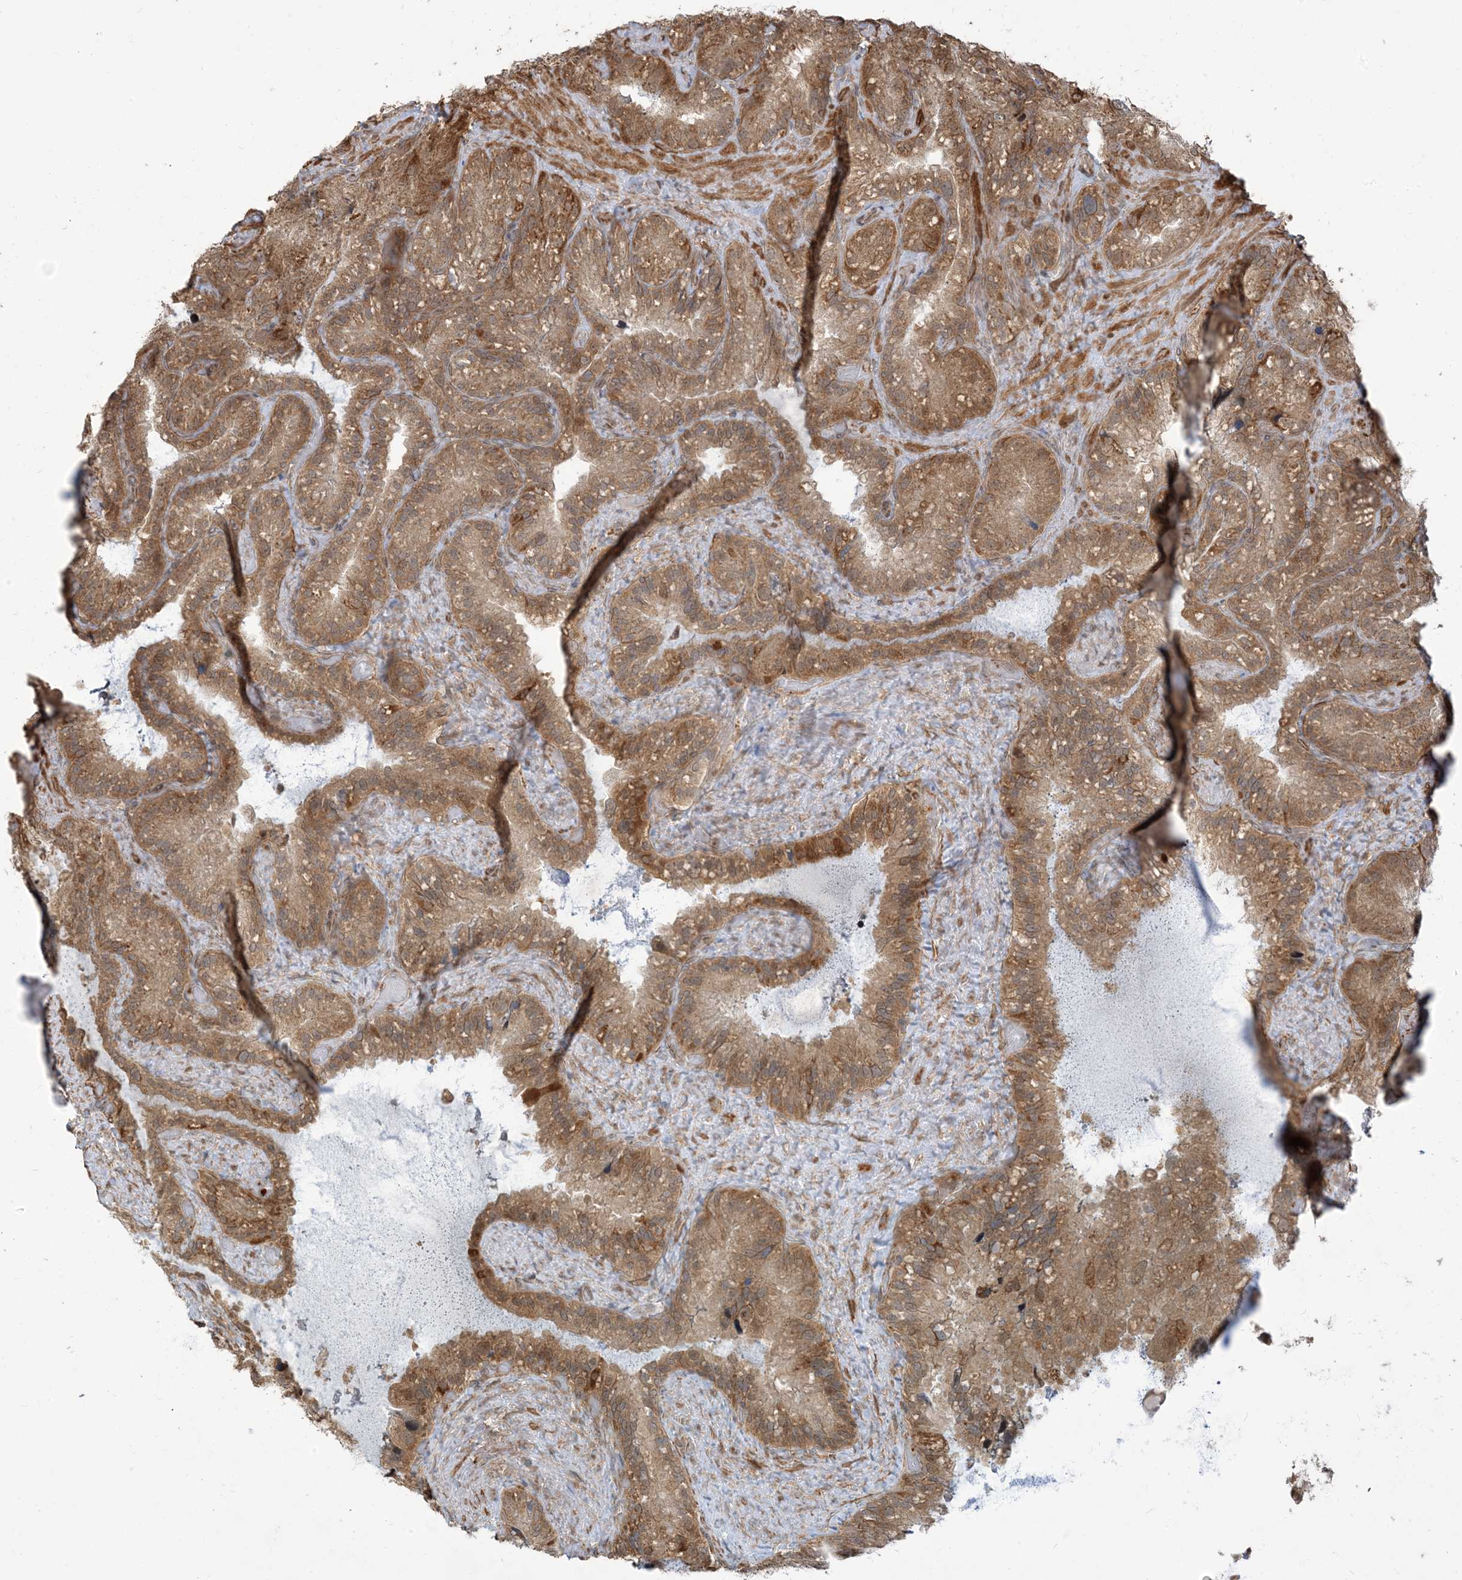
{"staining": {"intensity": "moderate", "quantity": ">75%", "location": "cytoplasmic/membranous,nuclear"}, "tissue": "seminal vesicle", "cell_type": "Glandular cells", "image_type": "normal", "snomed": [{"axis": "morphology", "description": "Normal tissue, NOS"}, {"axis": "topography", "description": "Prostate"}, {"axis": "topography", "description": "Seminal veicle"}], "caption": "Glandular cells exhibit medium levels of moderate cytoplasmic/membranous,nuclear expression in about >75% of cells in unremarkable seminal vesicle. Ihc stains the protein of interest in brown and the nuclei are stained blue.", "gene": "TBCC", "patient": {"sex": "male", "age": 68}}